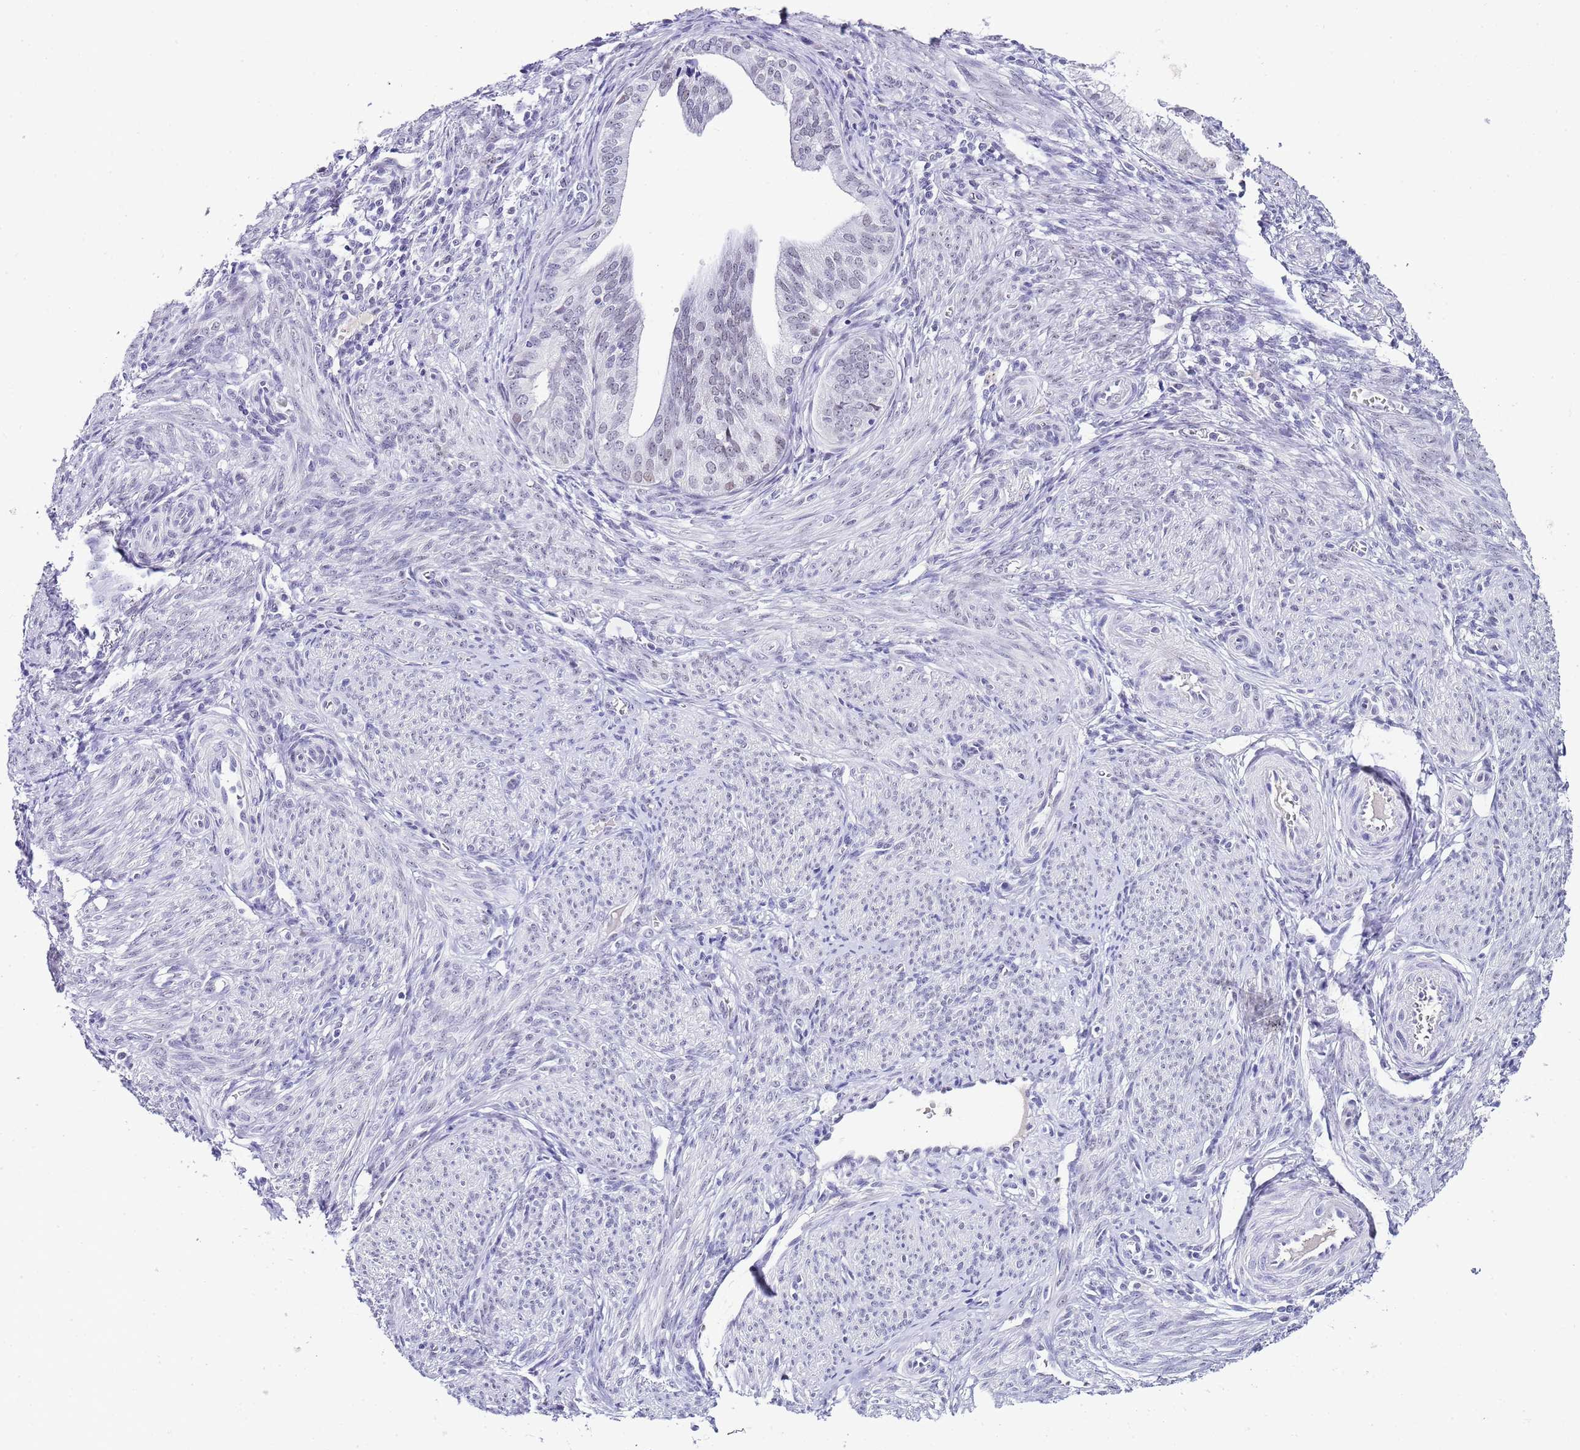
{"staining": {"intensity": "negative", "quantity": "none", "location": "none"}, "tissue": "endometrial cancer", "cell_type": "Tumor cells", "image_type": "cancer", "snomed": [{"axis": "morphology", "description": "Adenocarcinoma, NOS"}, {"axis": "topography", "description": "Endometrium"}], "caption": "Endometrial adenocarcinoma stained for a protein using IHC displays no expression tumor cells.", "gene": "NOP56", "patient": {"sex": "female", "age": 50}}